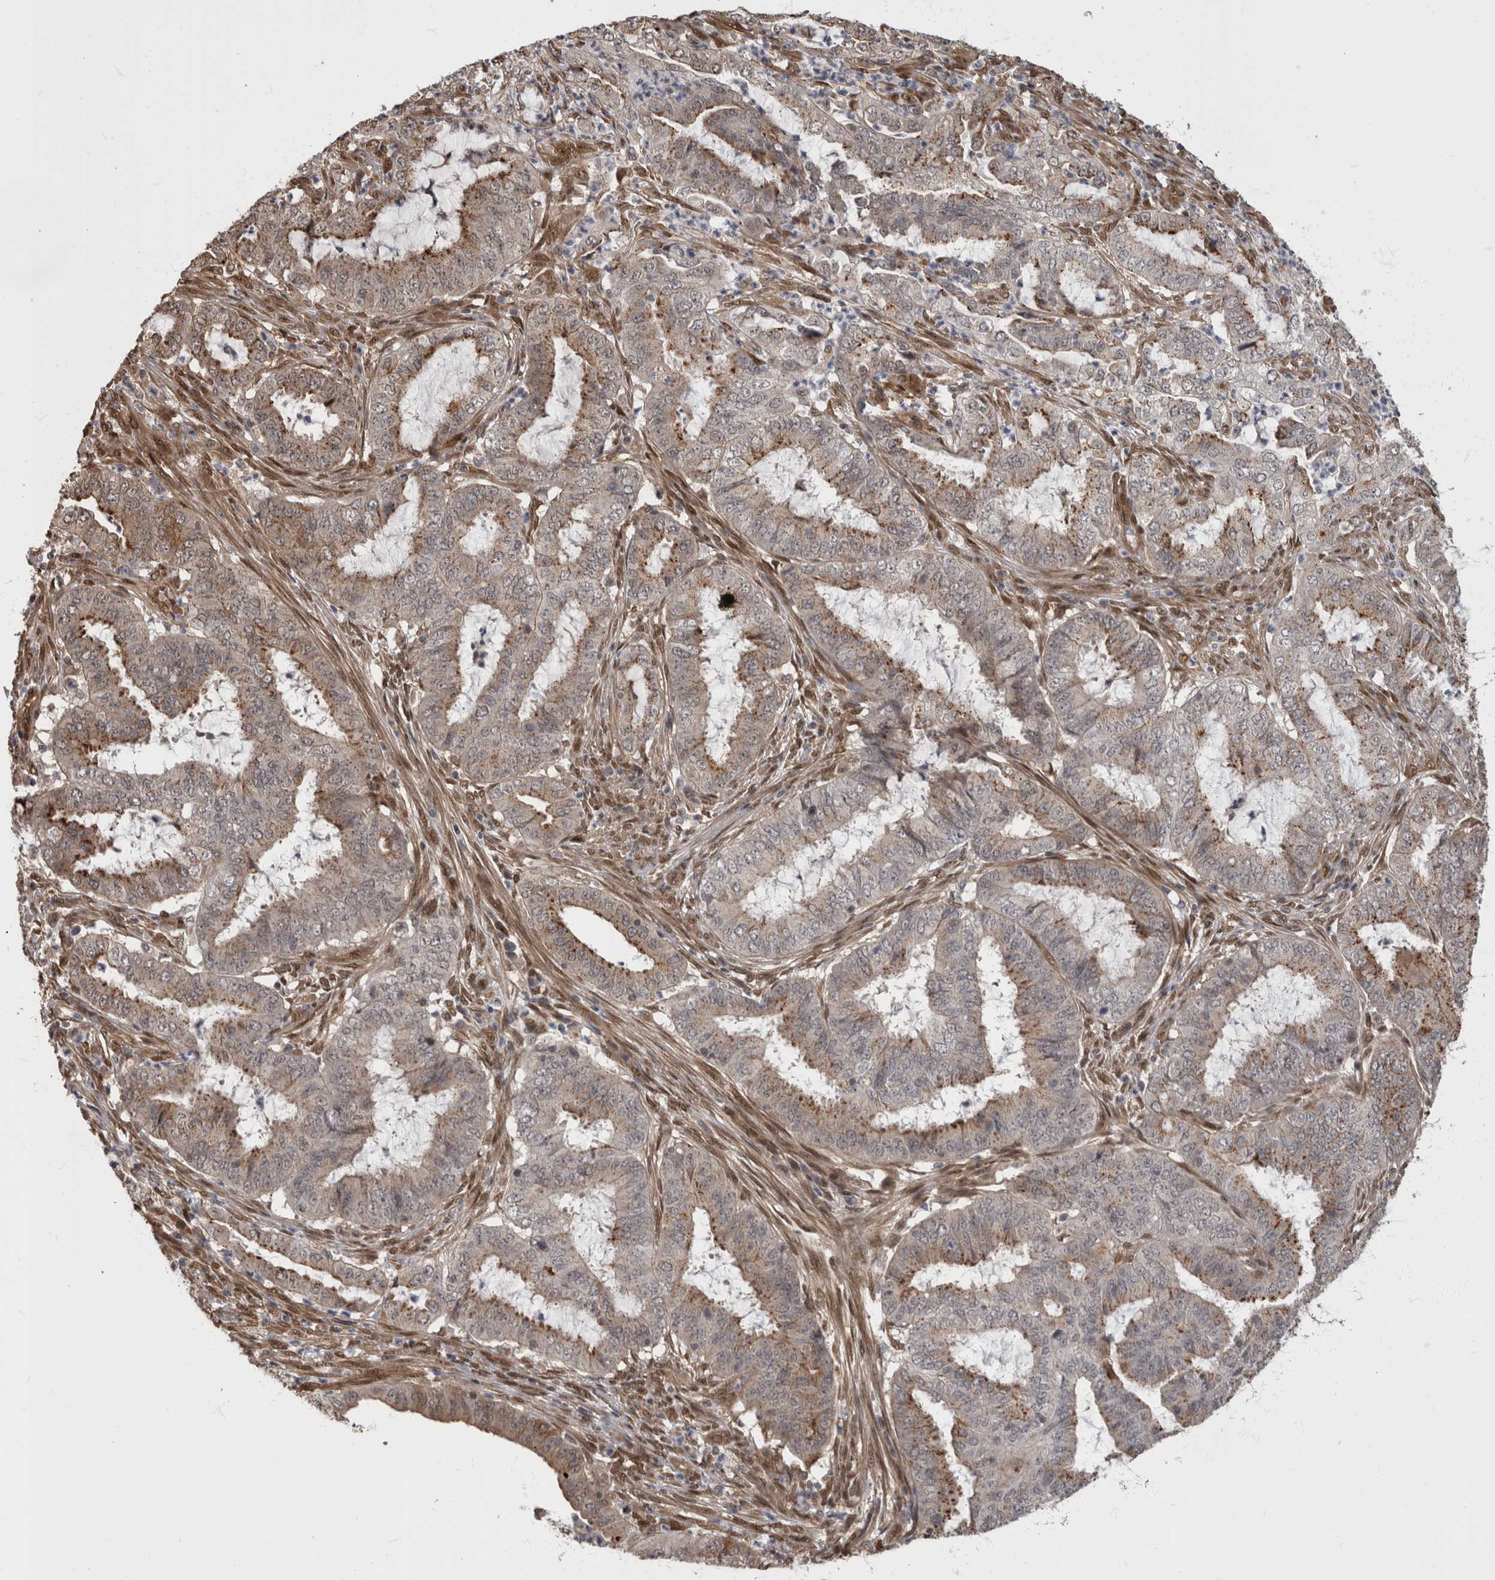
{"staining": {"intensity": "moderate", "quantity": "<25%", "location": "cytoplasmic/membranous"}, "tissue": "endometrial cancer", "cell_type": "Tumor cells", "image_type": "cancer", "snomed": [{"axis": "morphology", "description": "Adenocarcinoma, NOS"}, {"axis": "topography", "description": "Endometrium"}], "caption": "Endometrial cancer (adenocarcinoma) stained with DAB (3,3'-diaminobenzidine) immunohistochemistry (IHC) displays low levels of moderate cytoplasmic/membranous expression in about <25% of tumor cells. (brown staining indicates protein expression, while blue staining denotes nuclei).", "gene": "AKT3", "patient": {"sex": "female", "age": 51}}